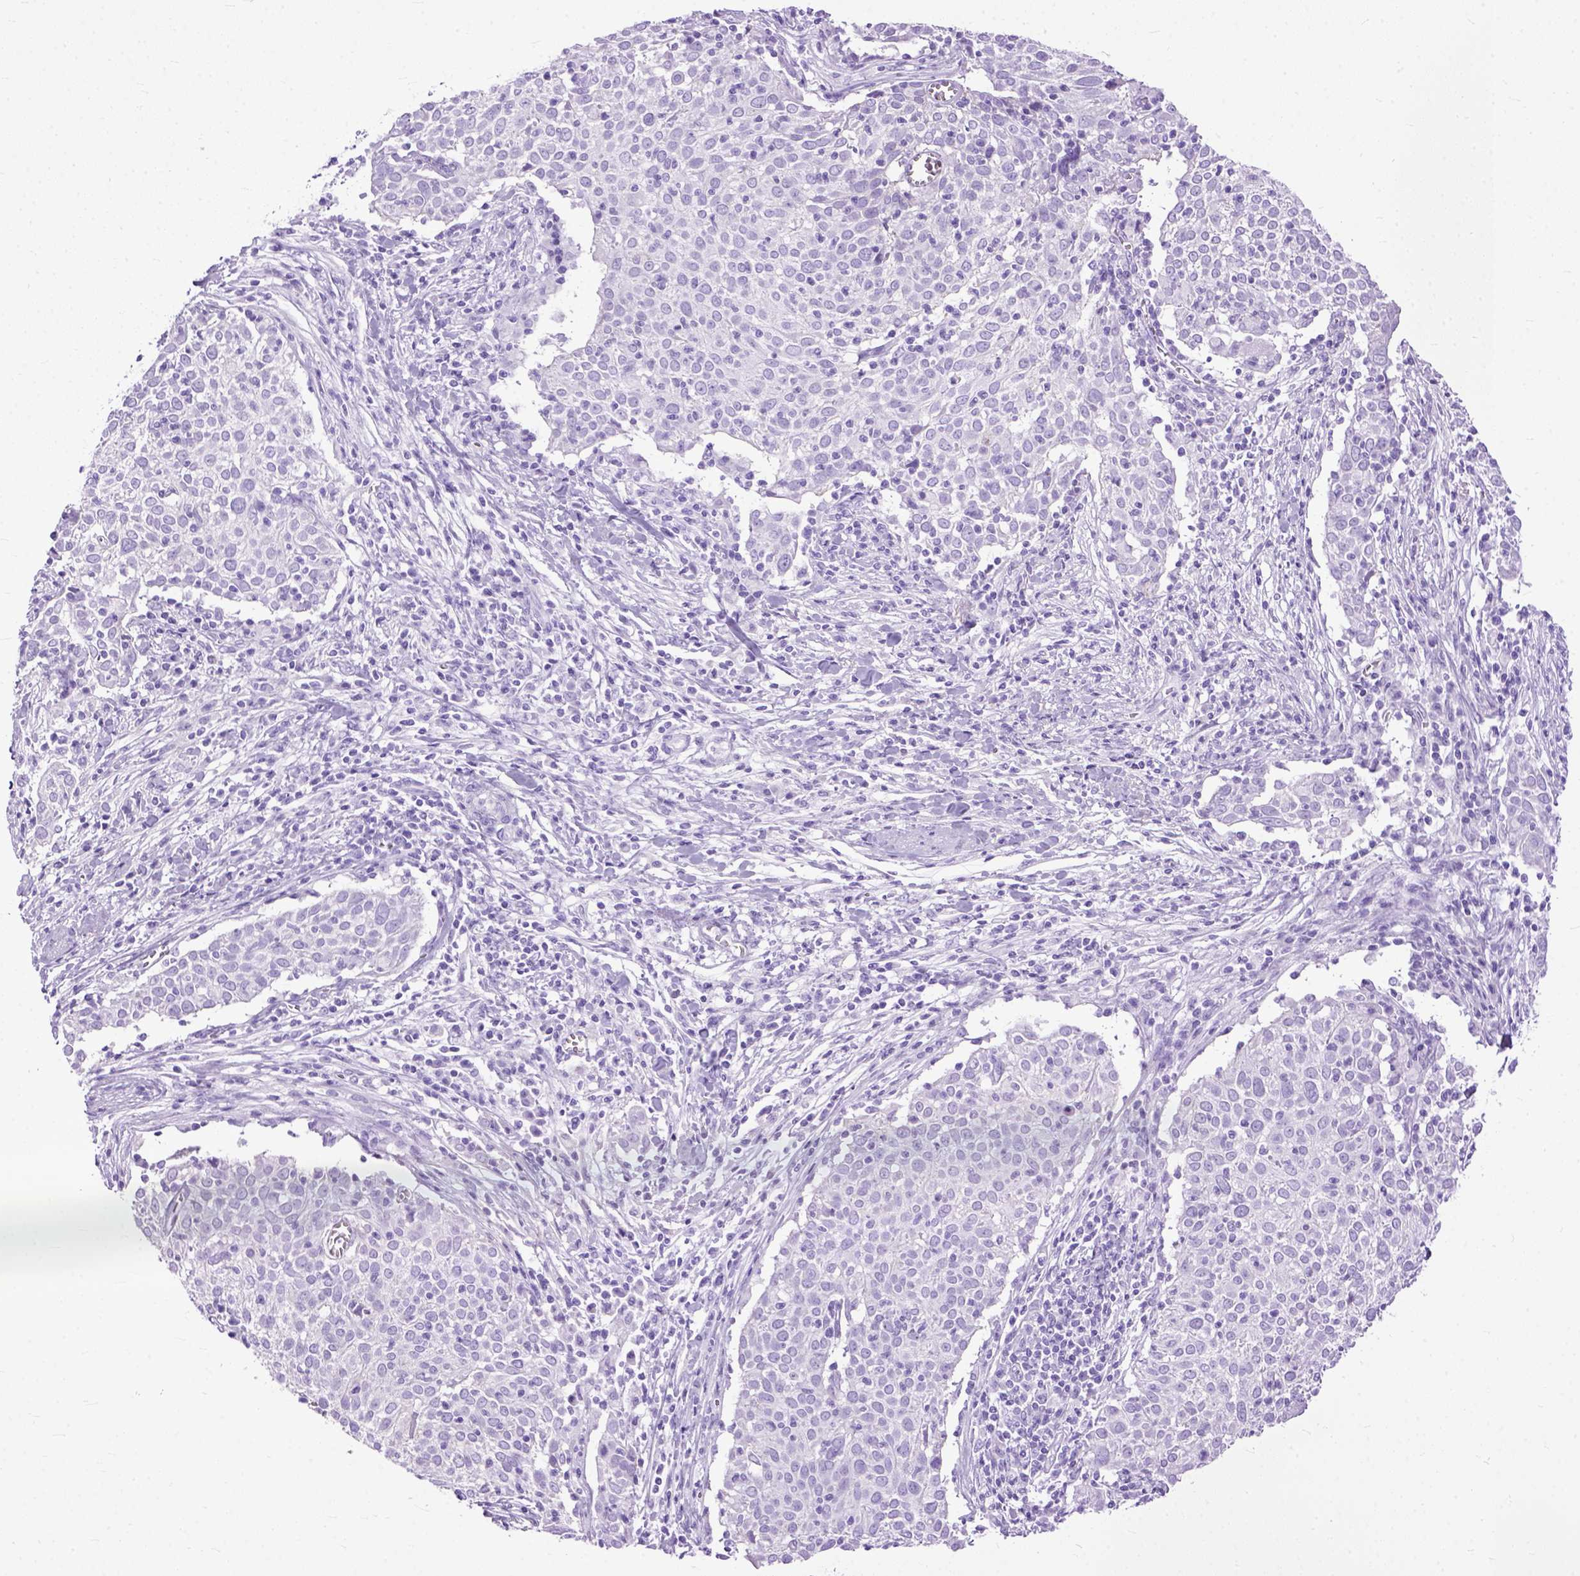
{"staining": {"intensity": "negative", "quantity": "none", "location": "none"}, "tissue": "cervical cancer", "cell_type": "Tumor cells", "image_type": "cancer", "snomed": [{"axis": "morphology", "description": "Squamous cell carcinoma, NOS"}, {"axis": "topography", "description": "Cervix"}], "caption": "High magnification brightfield microscopy of squamous cell carcinoma (cervical) stained with DAB (brown) and counterstained with hematoxylin (blue): tumor cells show no significant positivity.", "gene": "GNGT1", "patient": {"sex": "female", "age": 39}}